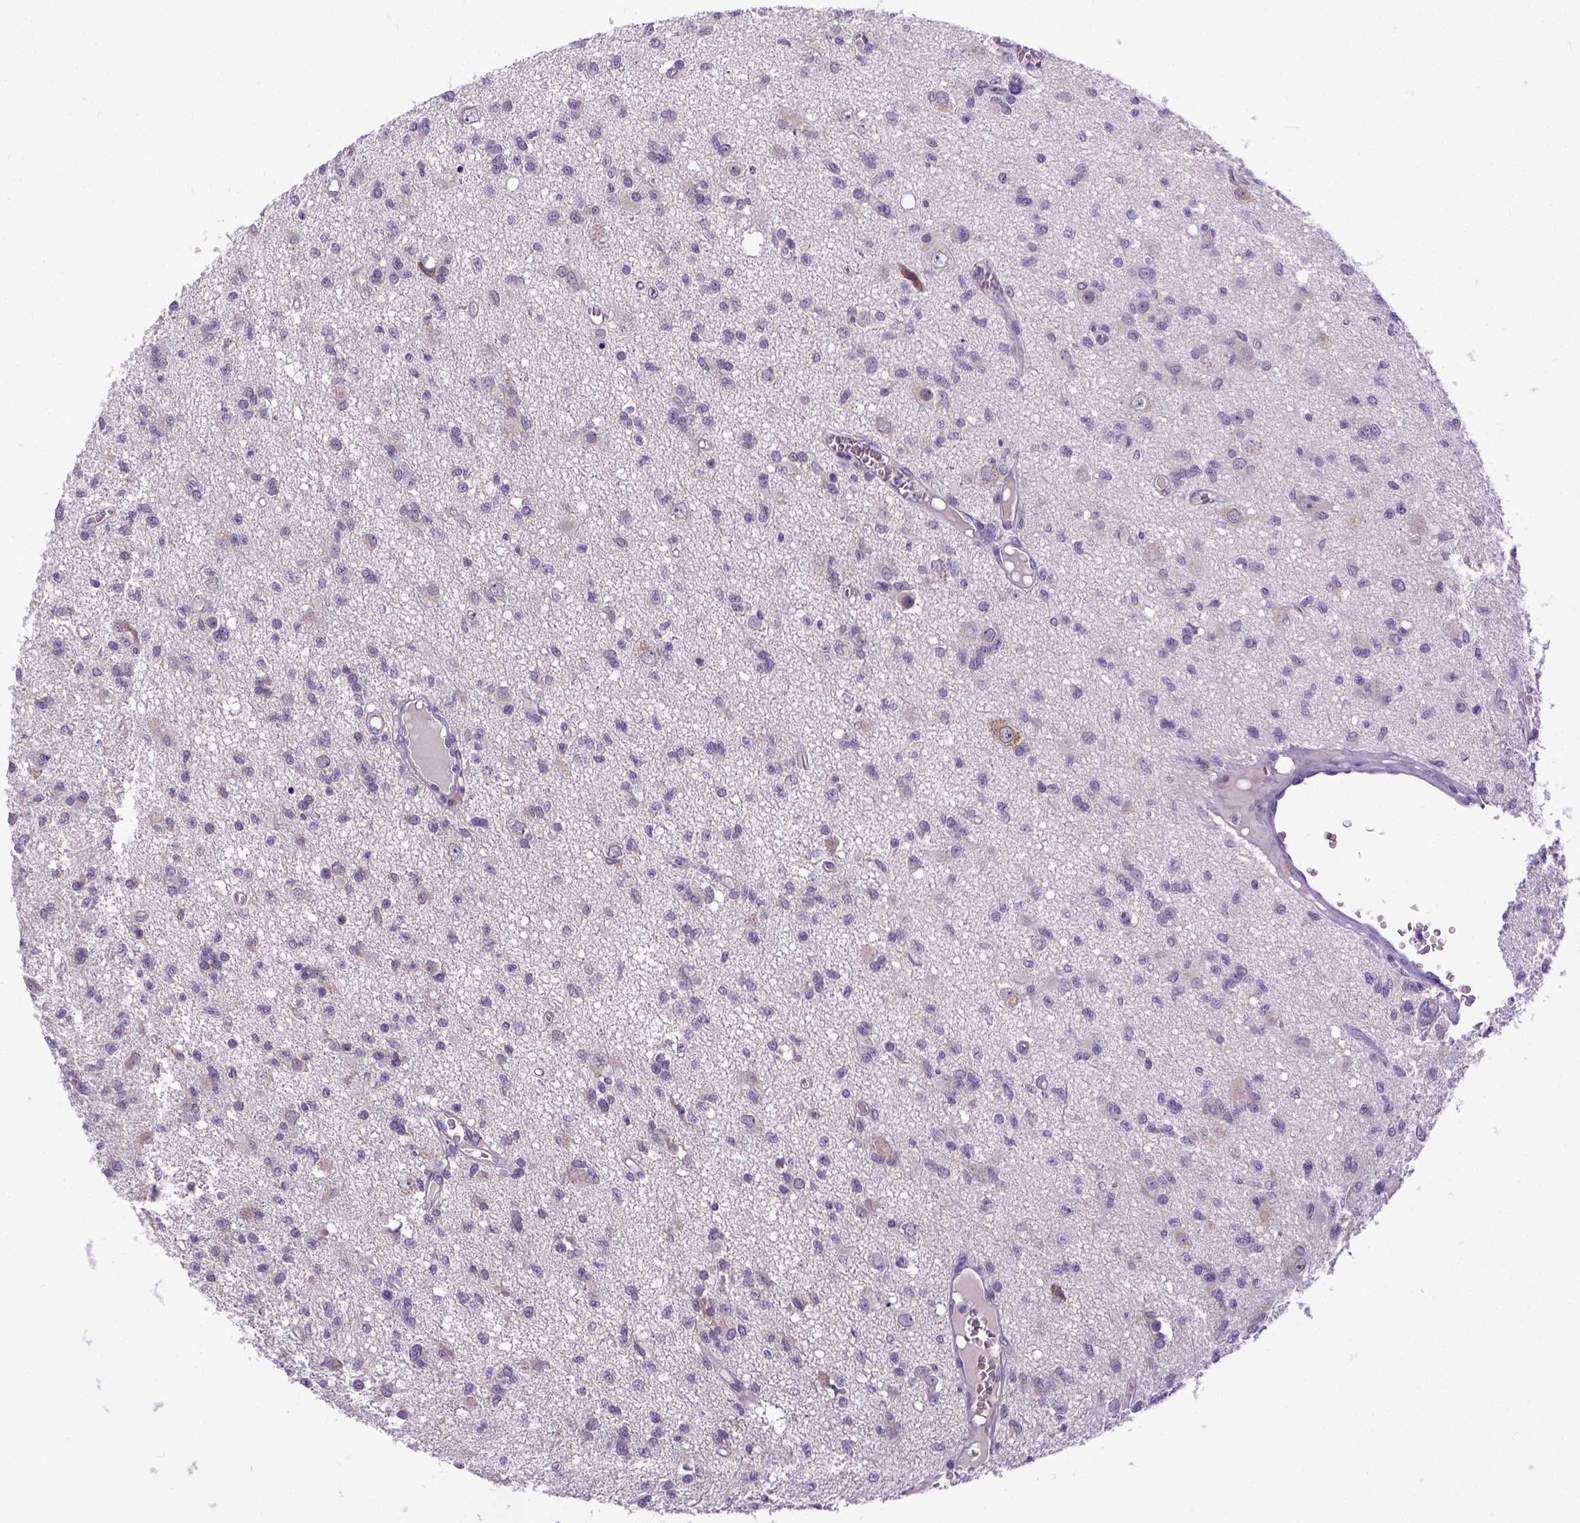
{"staining": {"intensity": "negative", "quantity": "none", "location": "none"}, "tissue": "glioma", "cell_type": "Tumor cells", "image_type": "cancer", "snomed": [{"axis": "morphology", "description": "Glioma, malignant, Low grade"}, {"axis": "topography", "description": "Brain"}], "caption": "Glioma was stained to show a protein in brown. There is no significant expression in tumor cells. (Immunohistochemistry (ihc), brightfield microscopy, high magnification).", "gene": "NEK5", "patient": {"sex": "male", "age": 64}}